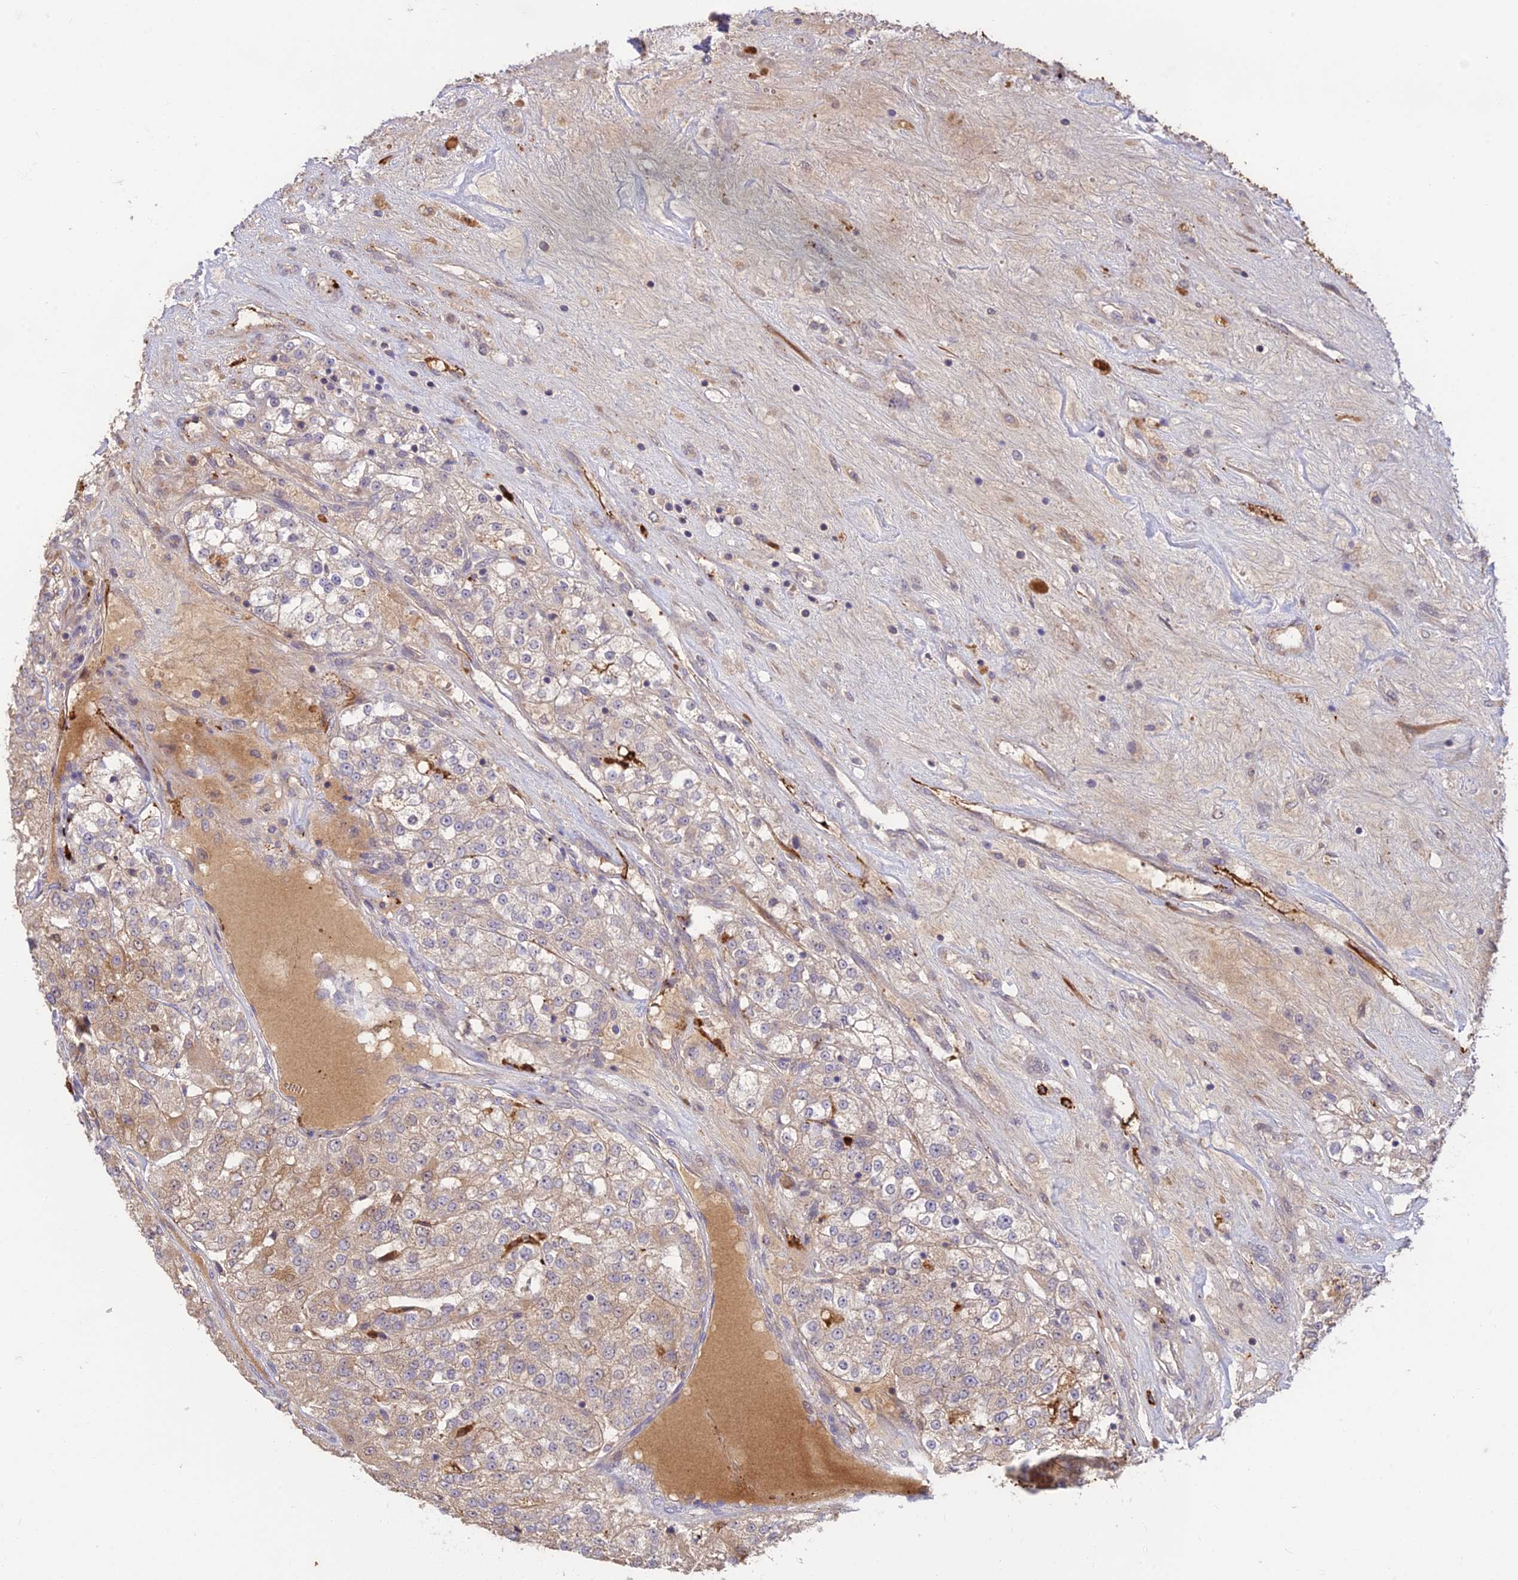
{"staining": {"intensity": "weak", "quantity": "25%-75%", "location": "cytoplasmic/membranous"}, "tissue": "renal cancer", "cell_type": "Tumor cells", "image_type": "cancer", "snomed": [{"axis": "morphology", "description": "Adenocarcinoma, NOS"}, {"axis": "topography", "description": "Kidney"}], "caption": "Human renal cancer (adenocarcinoma) stained with a brown dye demonstrates weak cytoplasmic/membranous positive positivity in about 25%-75% of tumor cells.", "gene": "ASPDH", "patient": {"sex": "female", "age": 63}}